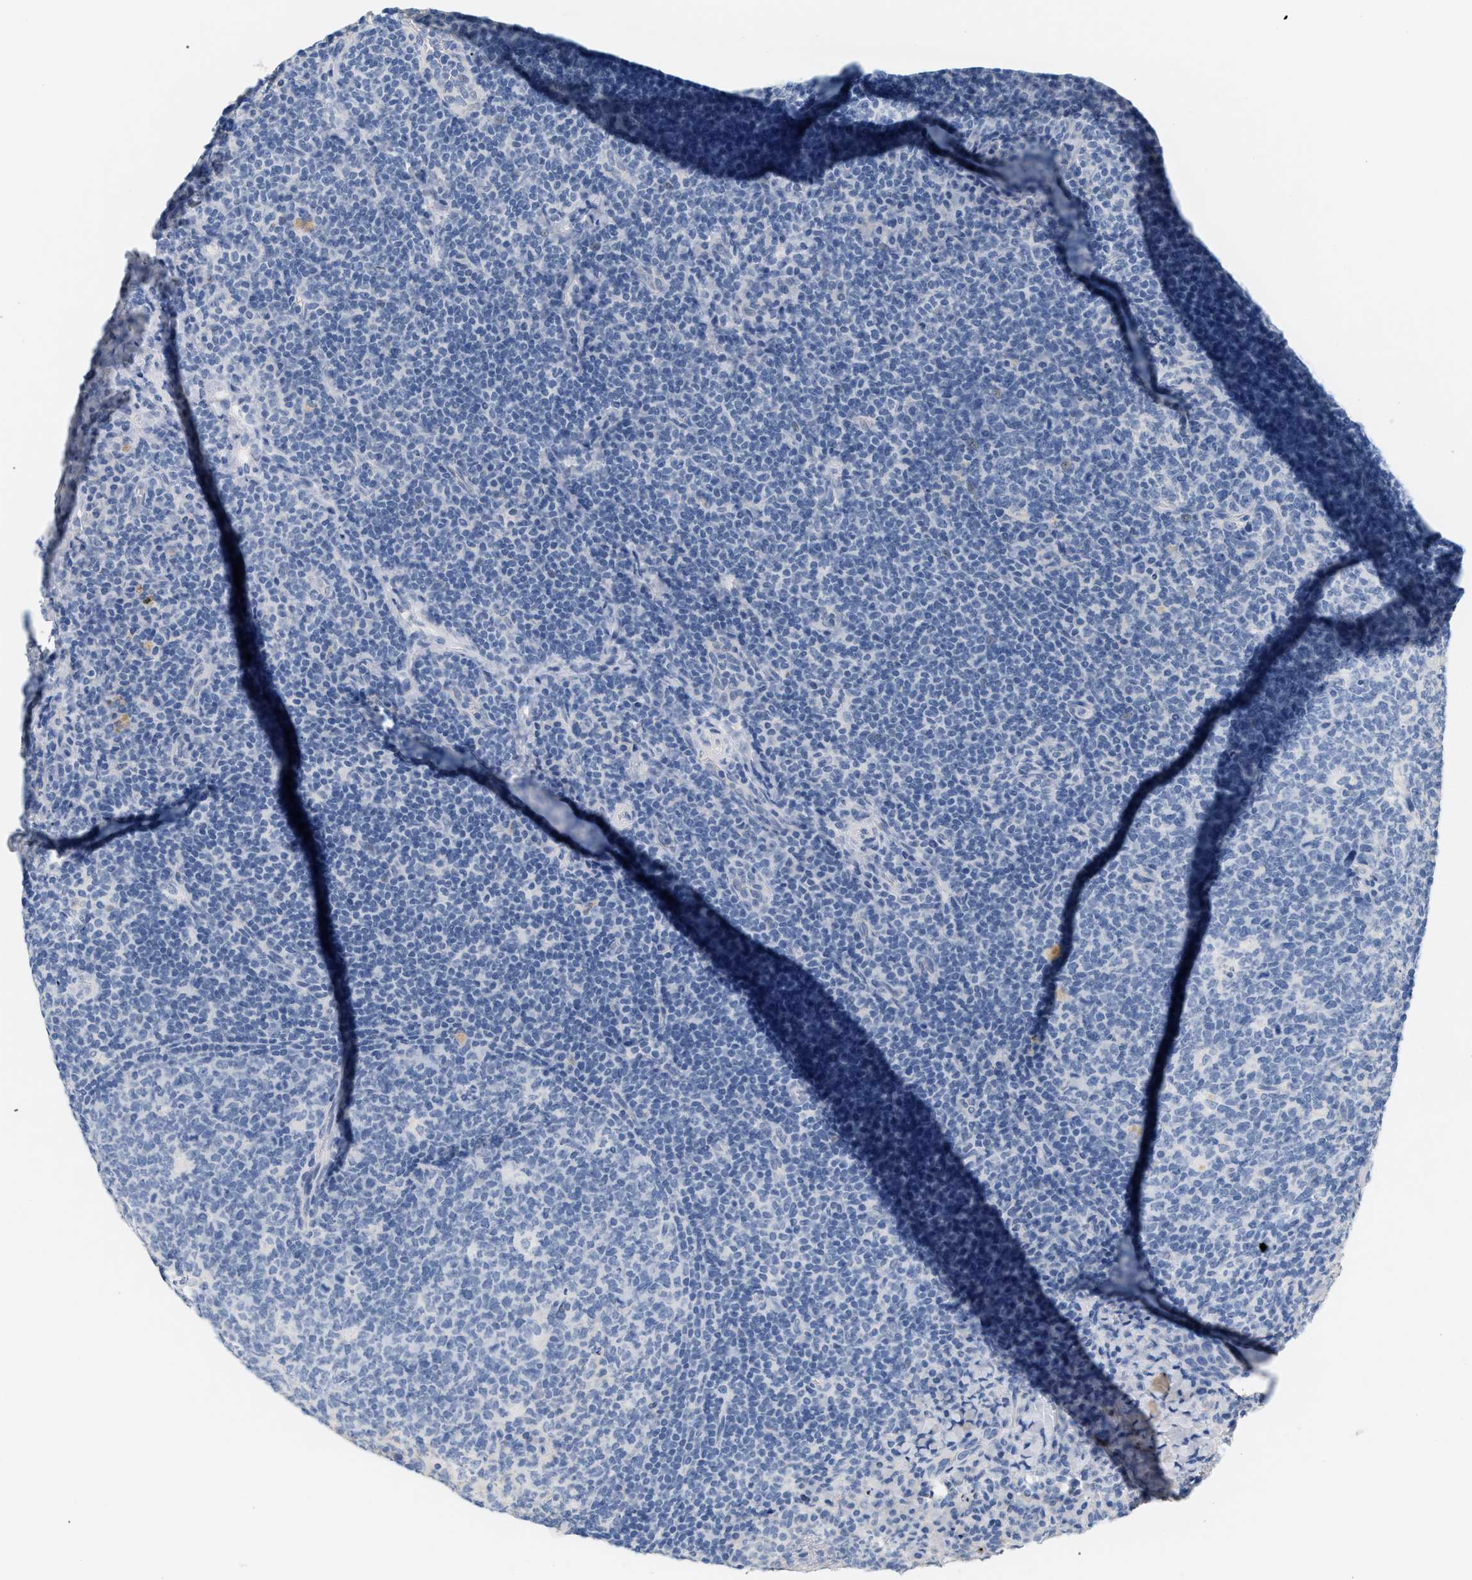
{"staining": {"intensity": "negative", "quantity": "none", "location": "none"}, "tissue": "tonsil", "cell_type": "Germinal center cells", "image_type": "normal", "snomed": [{"axis": "morphology", "description": "Normal tissue, NOS"}, {"axis": "topography", "description": "Tonsil"}], "caption": "This photomicrograph is of unremarkable tonsil stained with IHC to label a protein in brown with the nuclei are counter-stained blue. There is no expression in germinal center cells.", "gene": "CFH", "patient": {"sex": "male", "age": 17}}